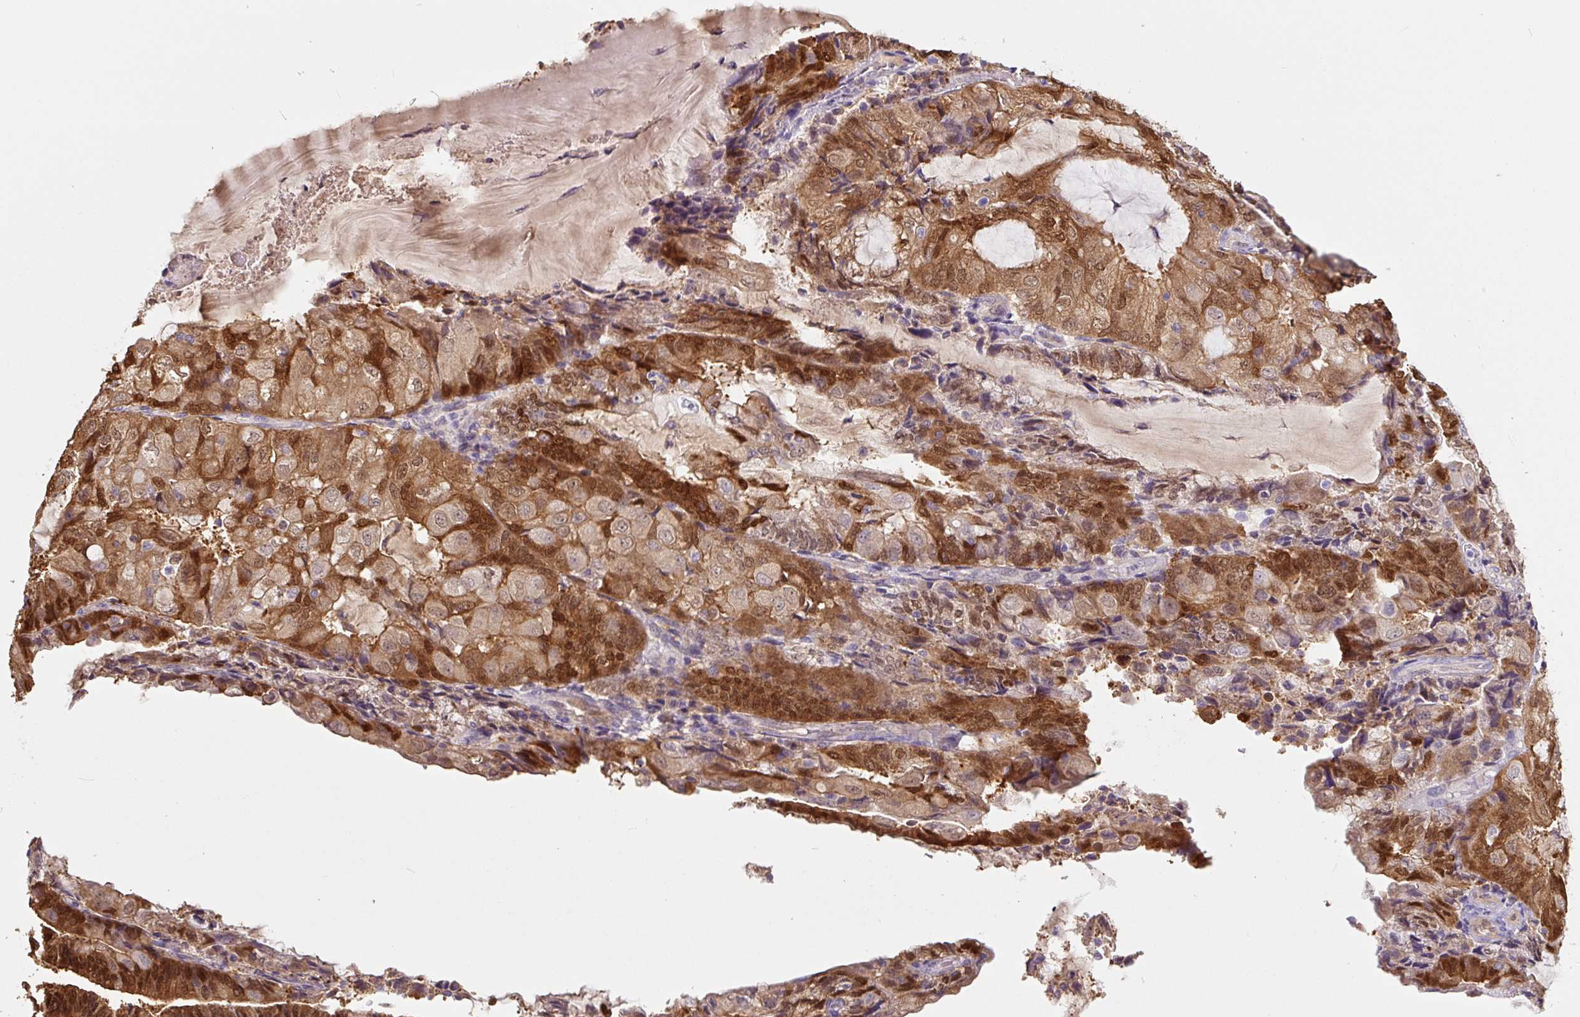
{"staining": {"intensity": "strong", "quantity": ">75%", "location": "cytoplasmic/membranous,nuclear"}, "tissue": "endometrial cancer", "cell_type": "Tumor cells", "image_type": "cancer", "snomed": [{"axis": "morphology", "description": "Adenocarcinoma, NOS"}, {"axis": "topography", "description": "Endometrium"}], "caption": "A histopathology image of human adenocarcinoma (endometrial) stained for a protein reveals strong cytoplasmic/membranous and nuclear brown staining in tumor cells.", "gene": "ASRGL1", "patient": {"sex": "female", "age": 81}}